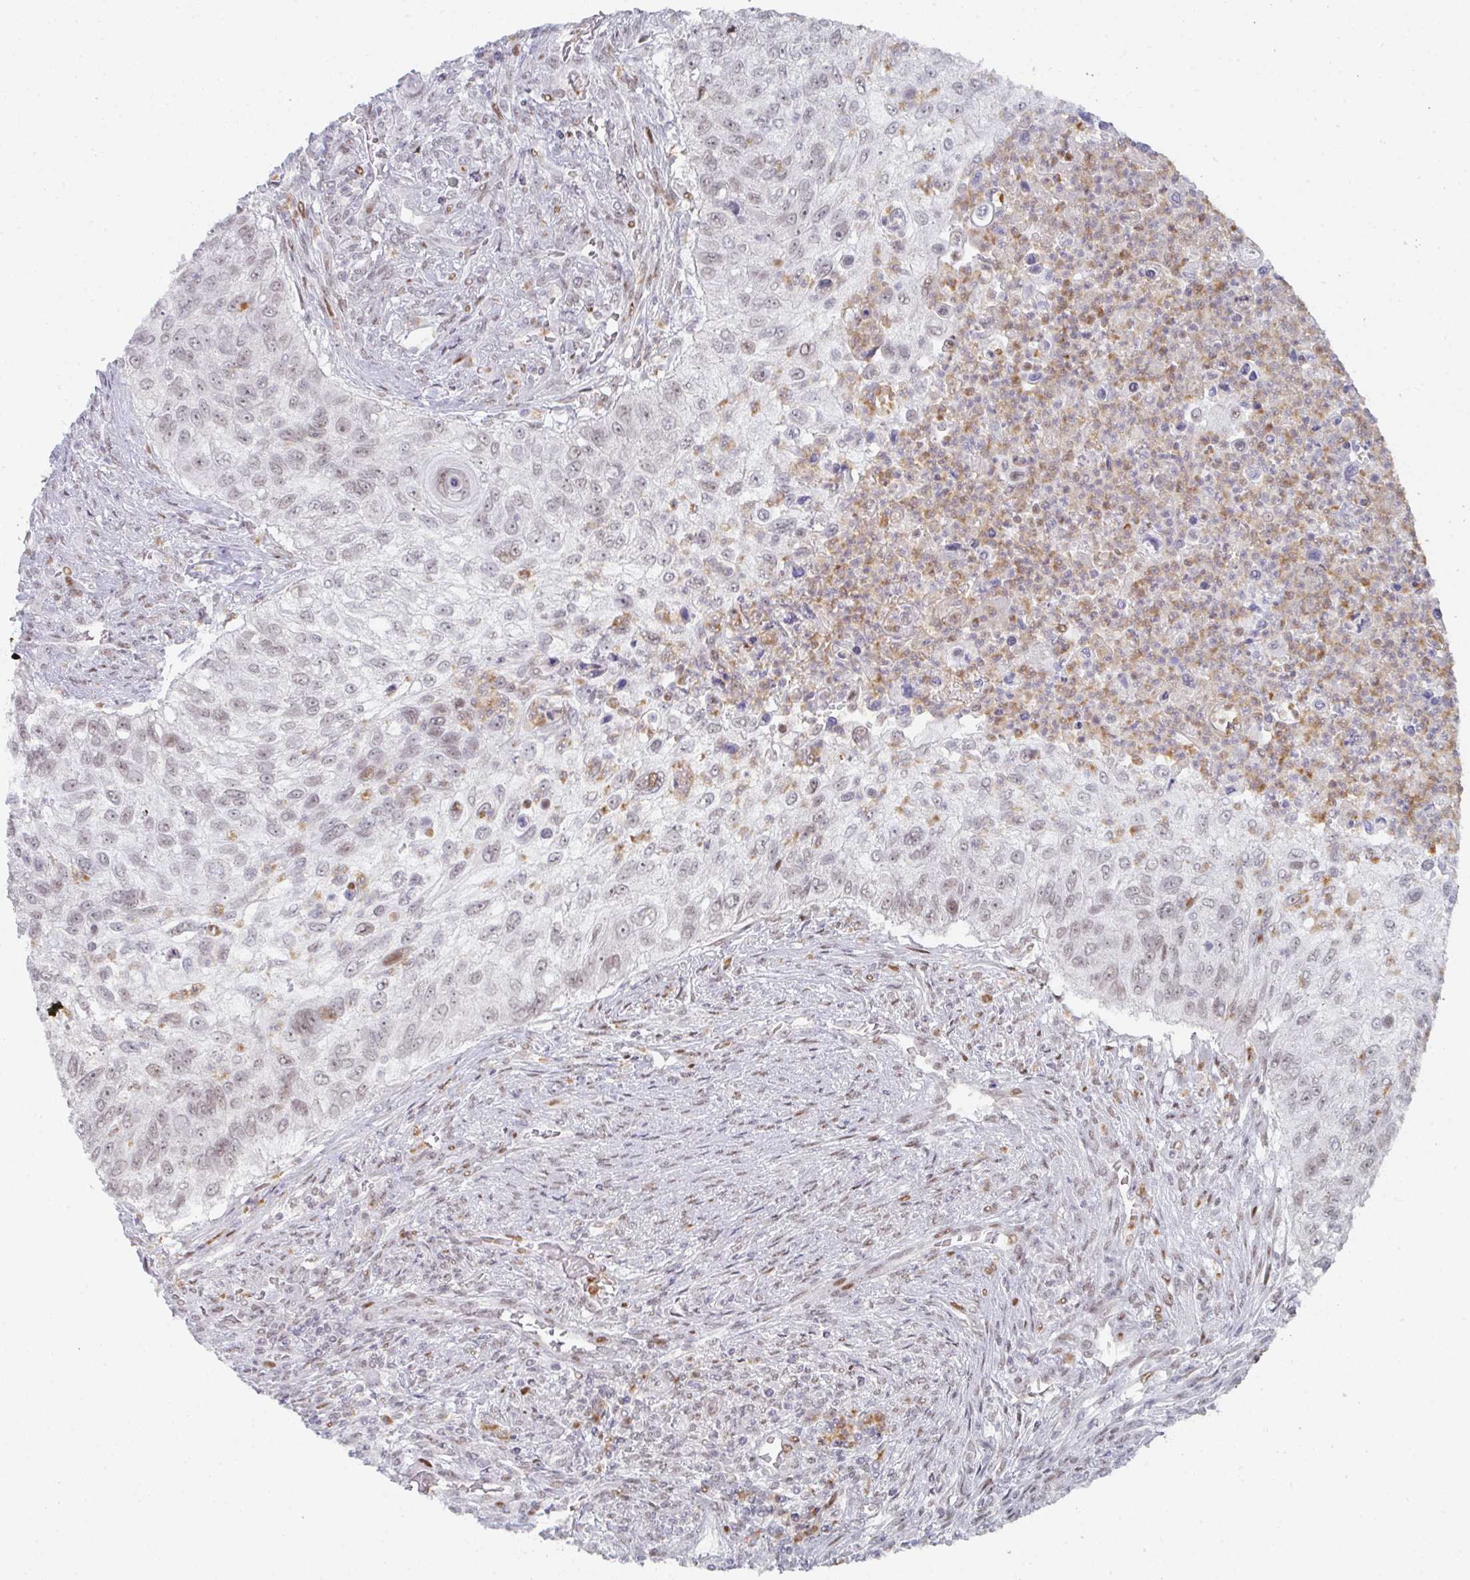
{"staining": {"intensity": "weak", "quantity": "25%-75%", "location": "nuclear"}, "tissue": "urothelial cancer", "cell_type": "Tumor cells", "image_type": "cancer", "snomed": [{"axis": "morphology", "description": "Urothelial carcinoma, High grade"}, {"axis": "topography", "description": "Urinary bladder"}], "caption": "Immunohistochemistry photomicrograph of human urothelial cancer stained for a protein (brown), which exhibits low levels of weak nuclear expression in approximately 25%-75% of tumor cells.", "gene": "LIN54", "patient": {"sex": "female", "age": 60}}